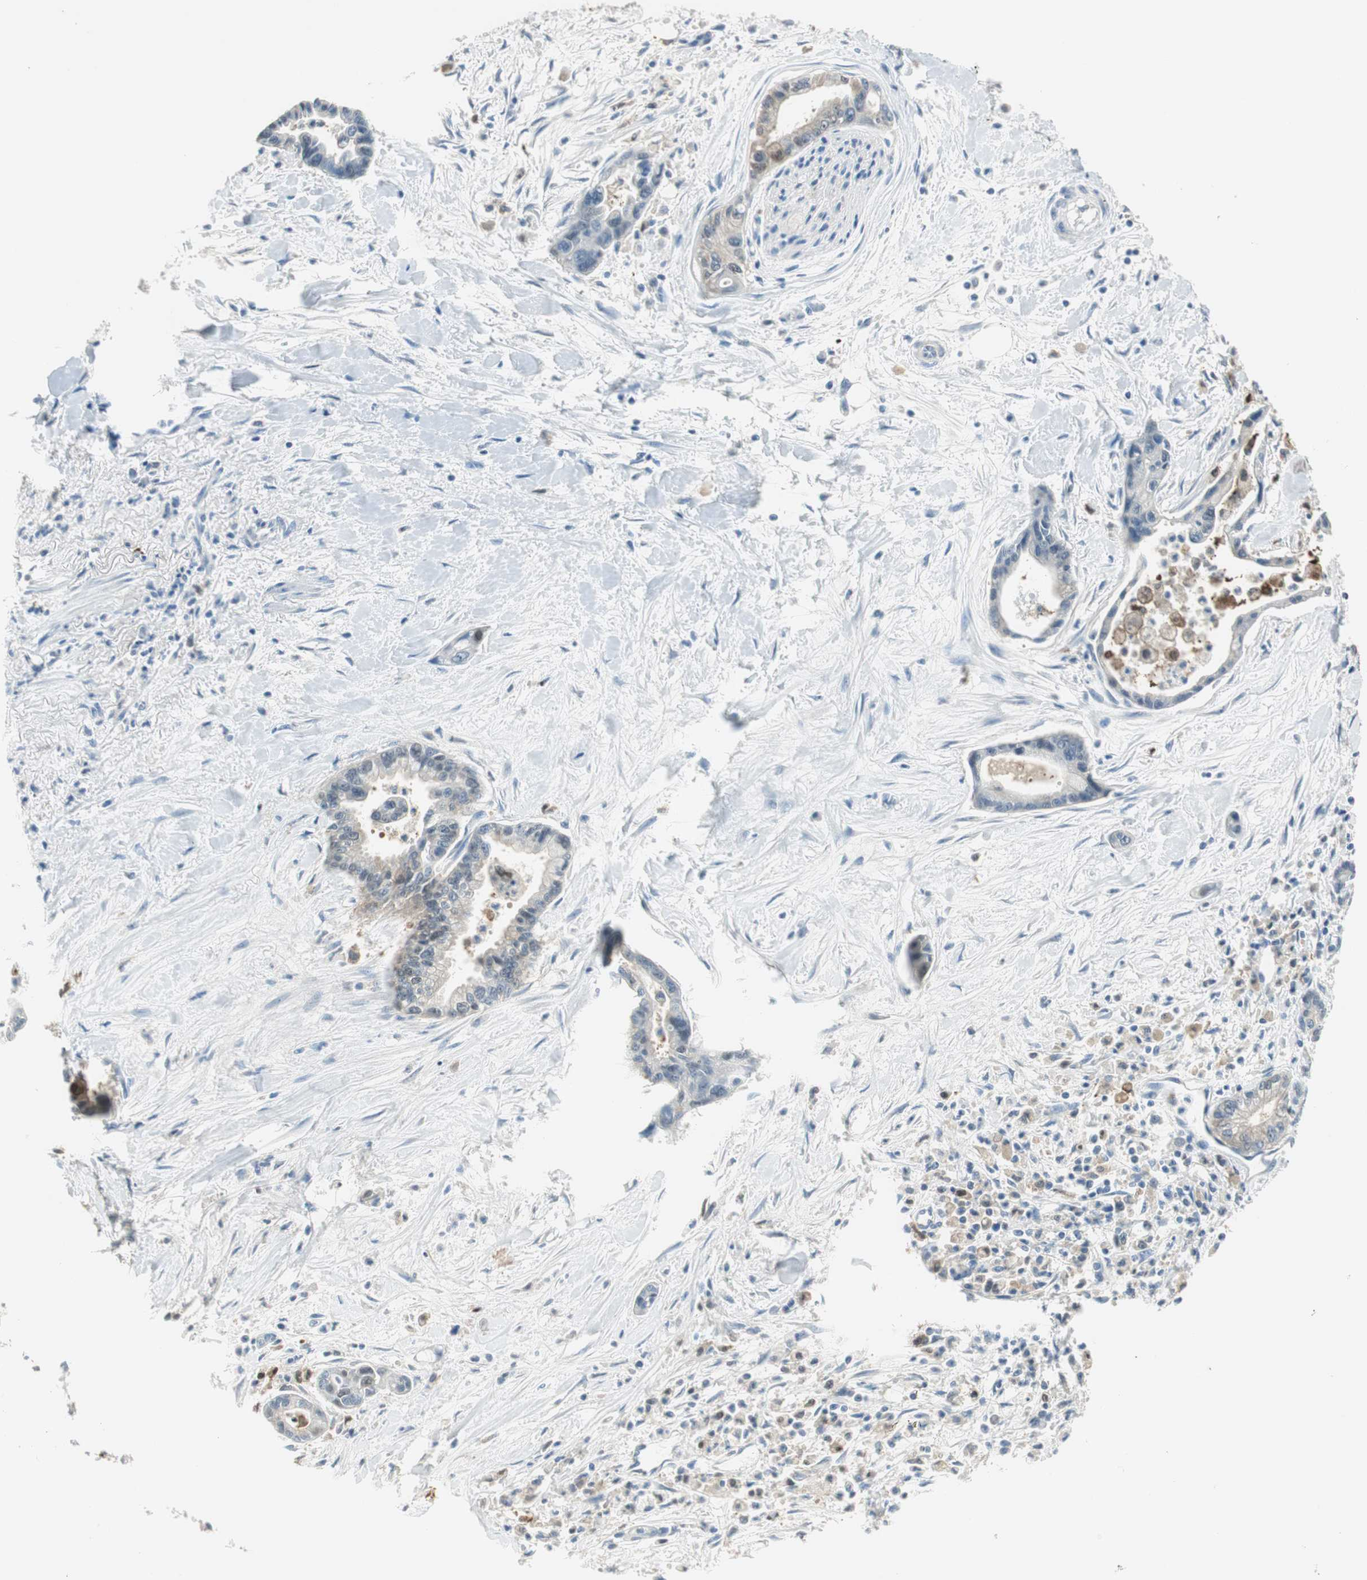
{"staining": {"intensity": "weak", "quantity": "<25%", "location": "cytoplasmic/membranous"}, "tissue": "pancreatic cancer", "cell_type": "Tumor cells", "image_type": "cancer", "snomed": [{"axis": "morphology", "description": "Adenocarcinoma, NOS"}, {"axis": "topography", "description": "Pancreas"}], "caption": "A high-resolution histopathology image shows immunohistochemistry (IHC) staining of pancreatic cancer (adenocarcinoma), which exhibits no significant positivity in tumor cells.", "gene": "MSTO1", "patient": {"sex": "male", "age": 70}}